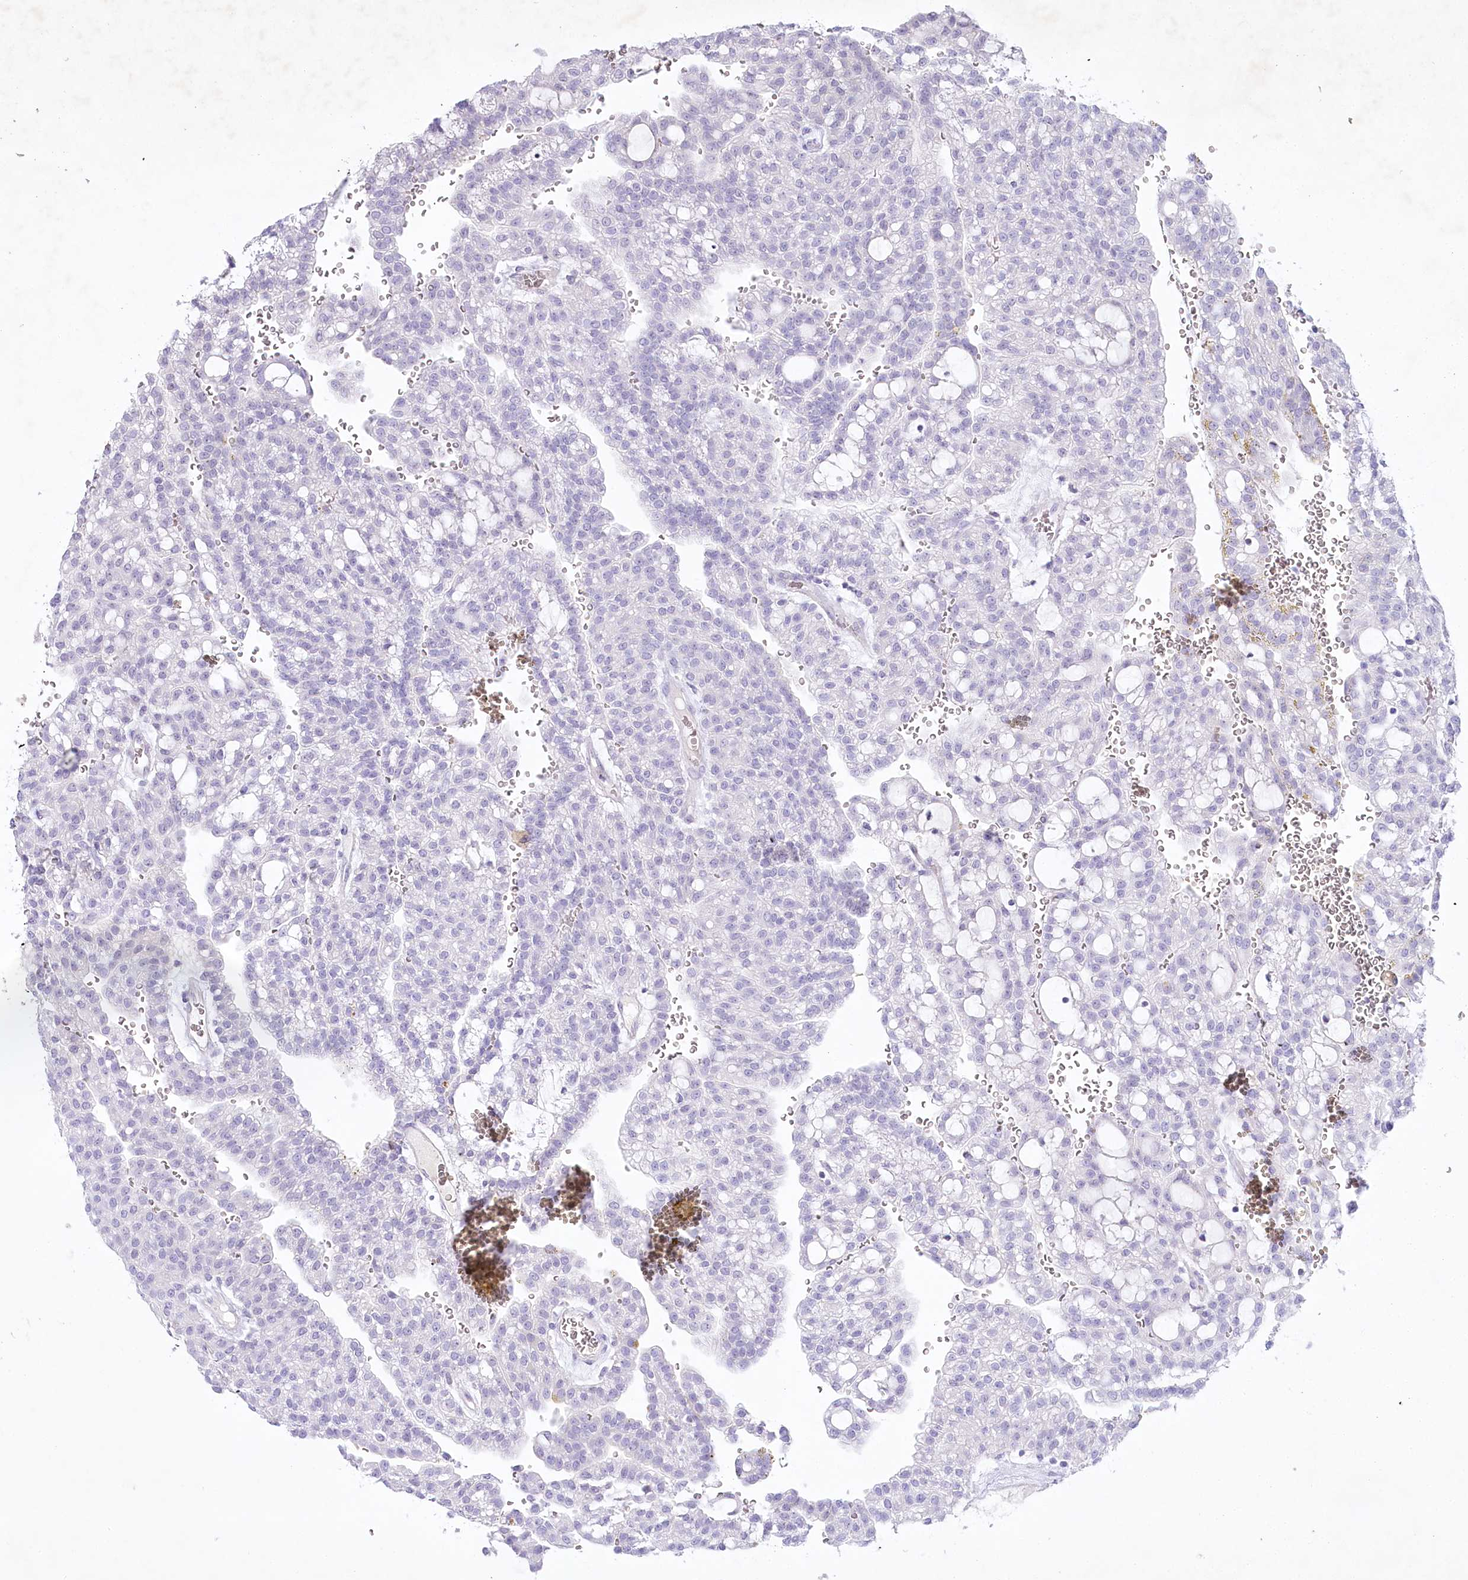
{"staining": {"intensity": "negative", "quantity": "none", "location": "none"}, "tissue": "renal cancer", "cell_type": "Tumor cells", "image_type": "cancer", "snomed": [{"axis": "morphology", "description": "Adenocarcinoma, NOS"}, {"axis": "topography", "description": "Kidney"}], "caption": "IHC photomicrograph of renal cancer (adenocarcinoma) stained for a protein (brown), which exhibits no positivity in tumor cells. Brightfield microscopy of immunohistochemistry stained with DAB (brown) and hematoxylin (blue), captured at high magnification.", "gene": "MYOZ1", "patient": {"sex": "male", "age": 63}}